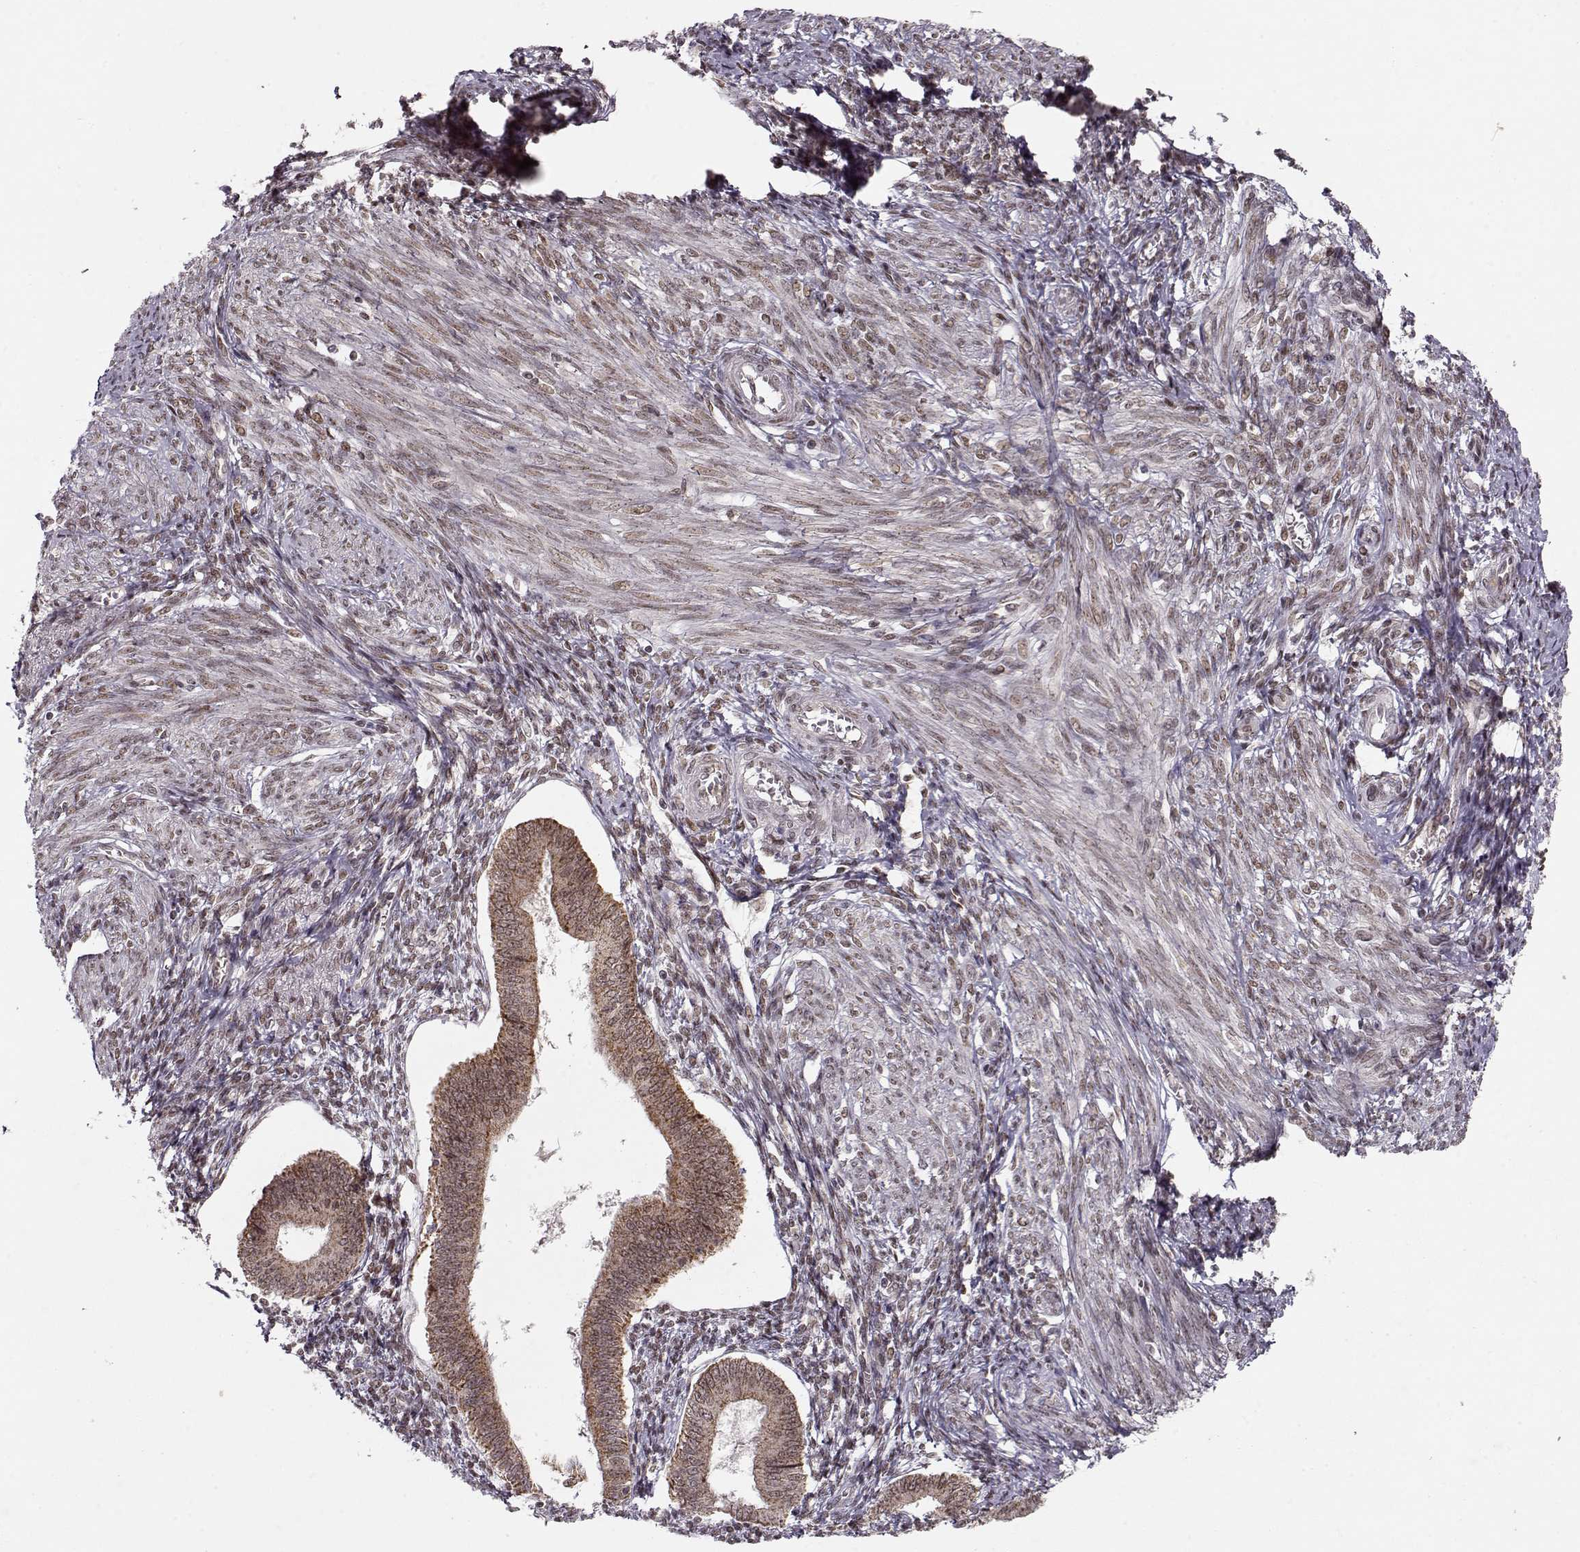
{"staining": {"intensity": "weak", "quantity": ">75%", "location": "nuclear"}, "tissue": "endometrium", "cell_type": "Cells in endometrial stroma", "image_type": "normal", "snomed": [{"axis": "morphology", "description": "Normal tissue, NOS"}, {"axis": "topography", "description": "Endometrium"}], "caption": "Brown immunohistochemical staining in unremarkable endometrium demonstrates weak nuclear staining in about >75% of cells in endometrial stroma.", "gene": "RAI1", "patient": {"sex": "female", "age": 42}}